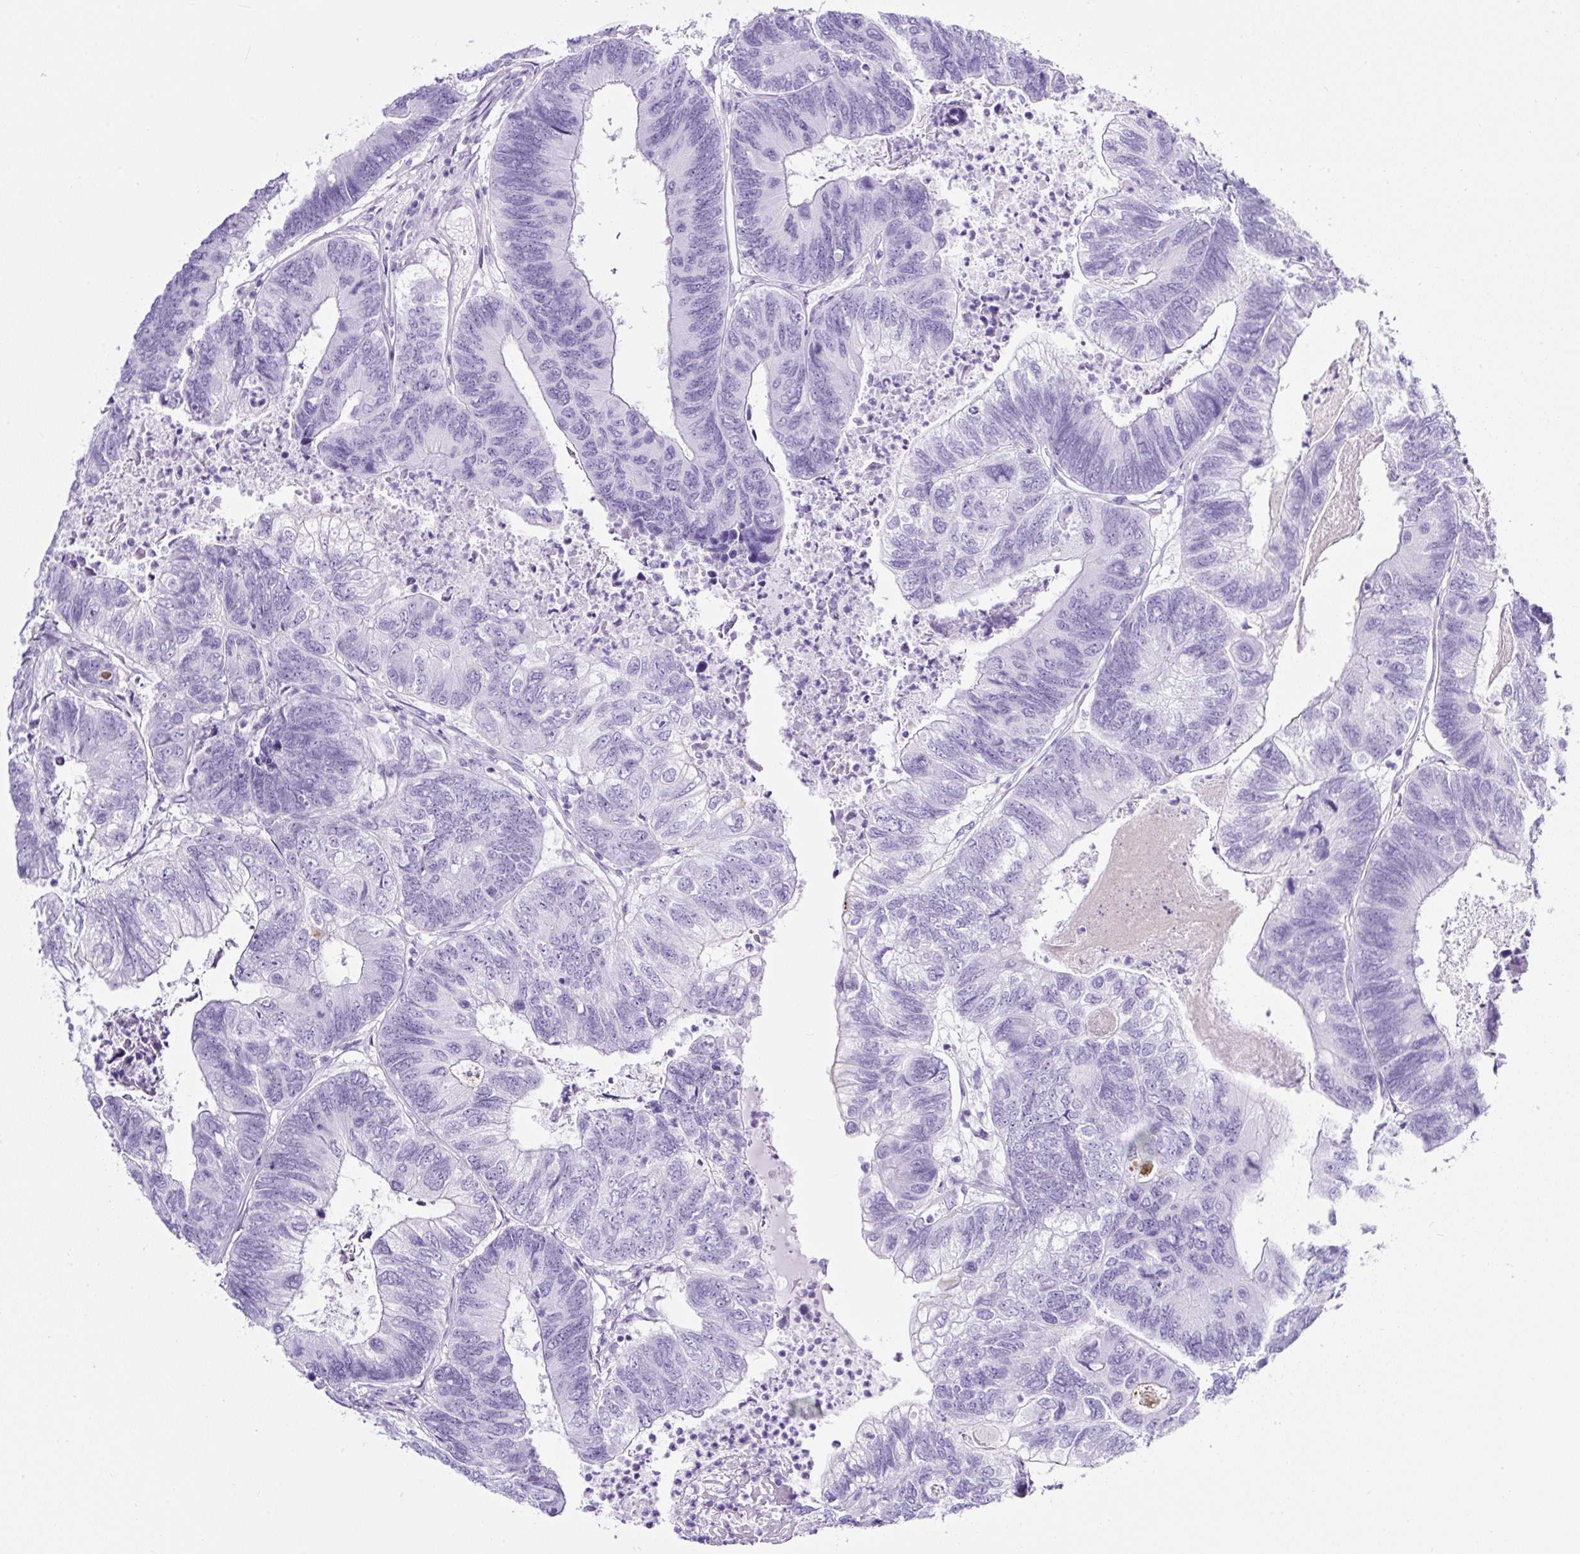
{"staining": {"intensity": "negative", "quantity": "none", "location": "none"}, "tissue": "colorectal cancer", "cell_type": "Tumor cells", "image_type": "cancer", "snomed": [{"axis": "morphology", "description": "Adenocarcinoma, NOS"}, {"axis": "topography", "description": "Colon"}], "caption": "Tumor cells are negative for protein expression in human colorectal adenocarcinoma.", "gene": "TMEM200B", "patient": {"sex": "female", "age": 67}}